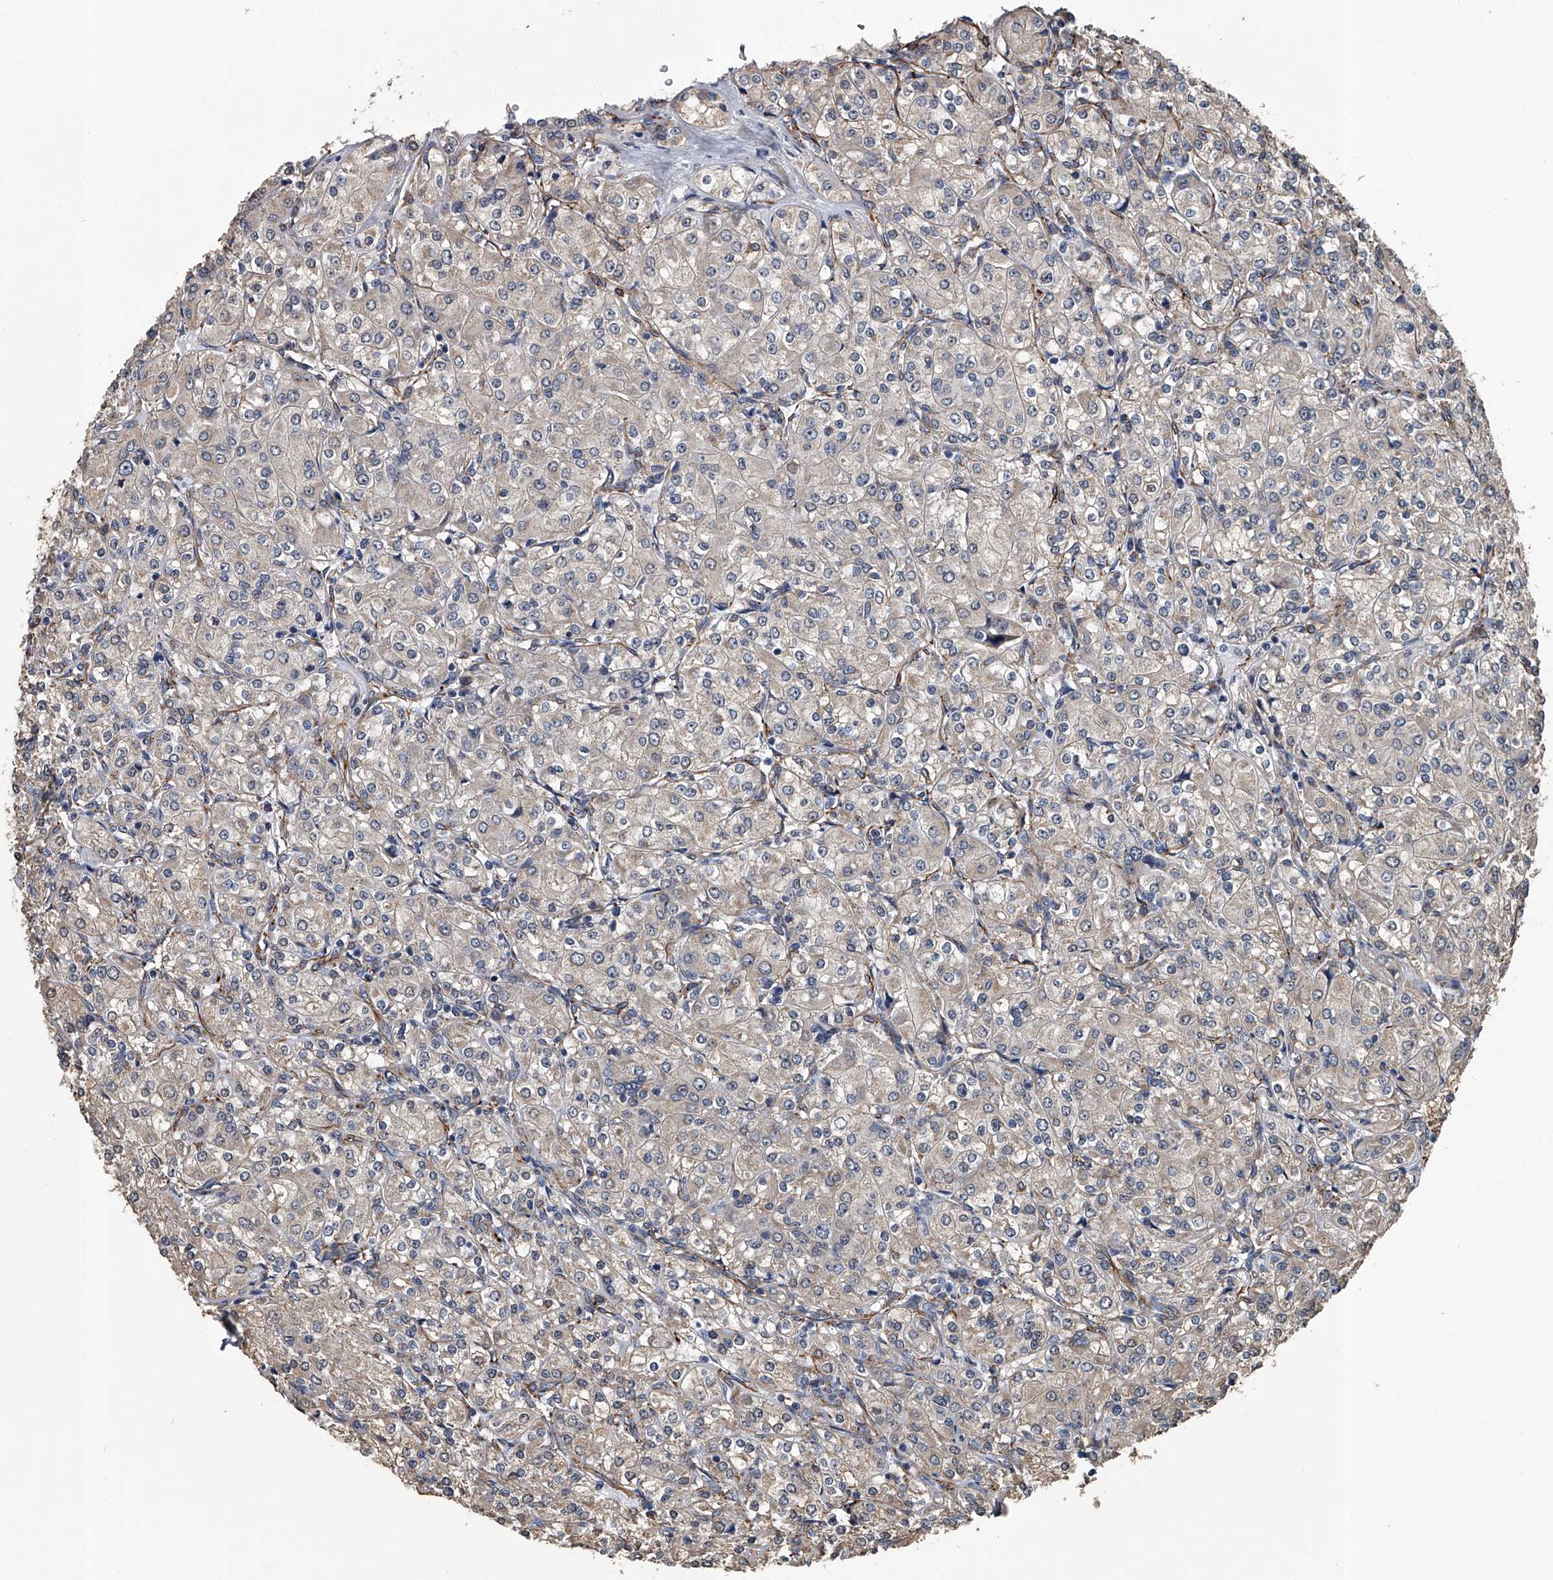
{"staining": {"intensity": "negative", "quantity": "none", "location": "none"}, "tissue": "renal cancer", "cell_type": "Tumor cells", "image_type": "cancer", "snomed": [{"axis": "morphology", "description": "Adenocarcinoma, NOS"}, {"axis": "topography", "description": "Kidney"}], "caption": "A photomicrograph of adenocarcinoma (renal) stained for a protein reveals no brown staining in tumor cells.", "gene": "LDLRAD2", "patient": {"sex": "male", "age": 77}}